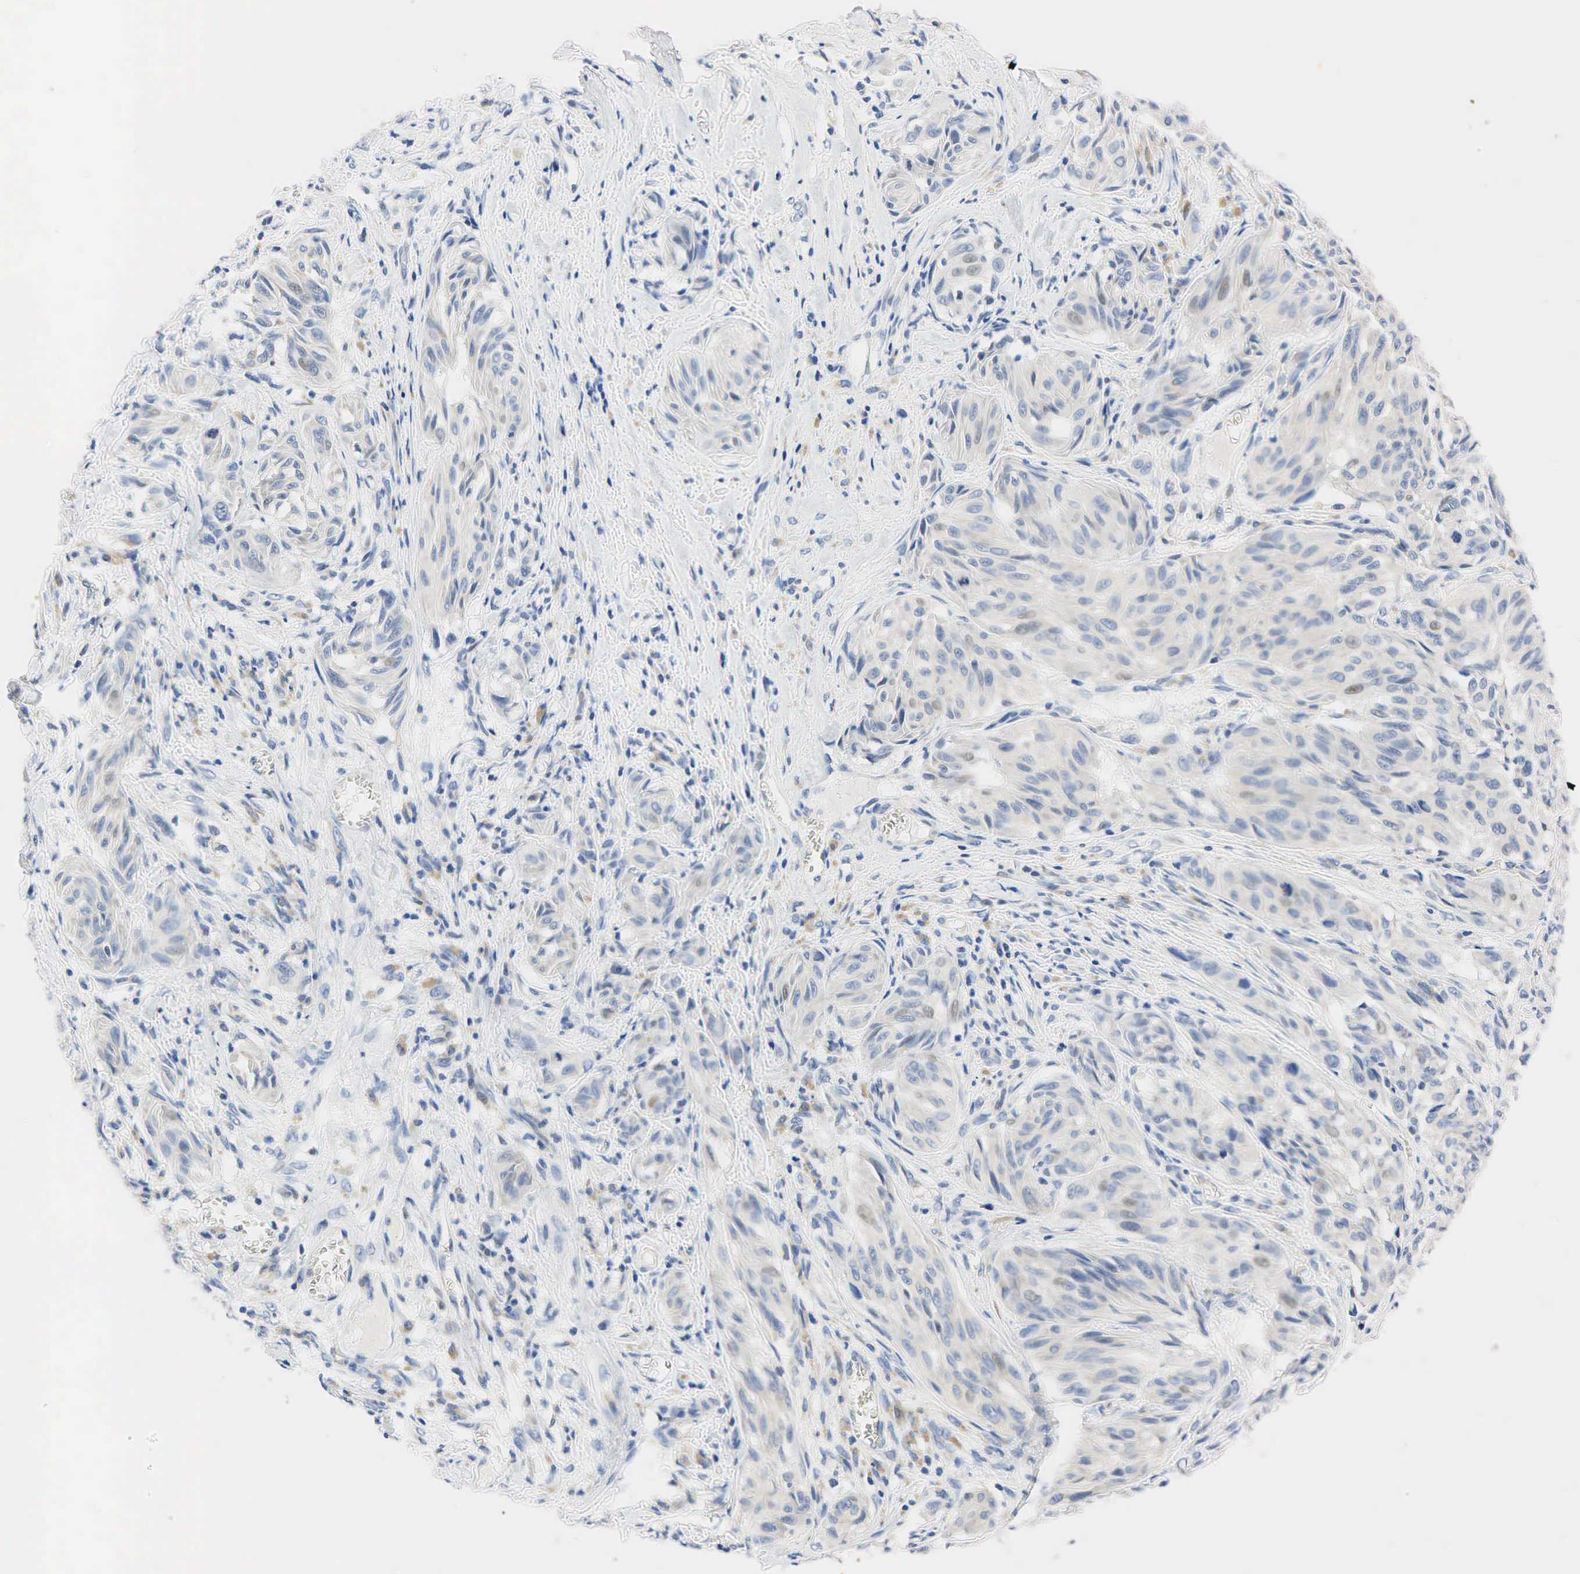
{"staining": {"intensity": "weak", "quantity": "<25%", "location": "nuclear"}, "tissue": "melanoma", "cell_type": "Tumor cells", "image_type": "cancer", "snomed": [{"axis": "morphology", "description": "Malignant melanoma, NOS"}, {"axis": "topography", "description": "Skin"}], "caption": "The image exhibits no staining of tumor cells in malignant melanoma.", "gene": "PGR", "patient": {"sex": "male", "age": 54}}